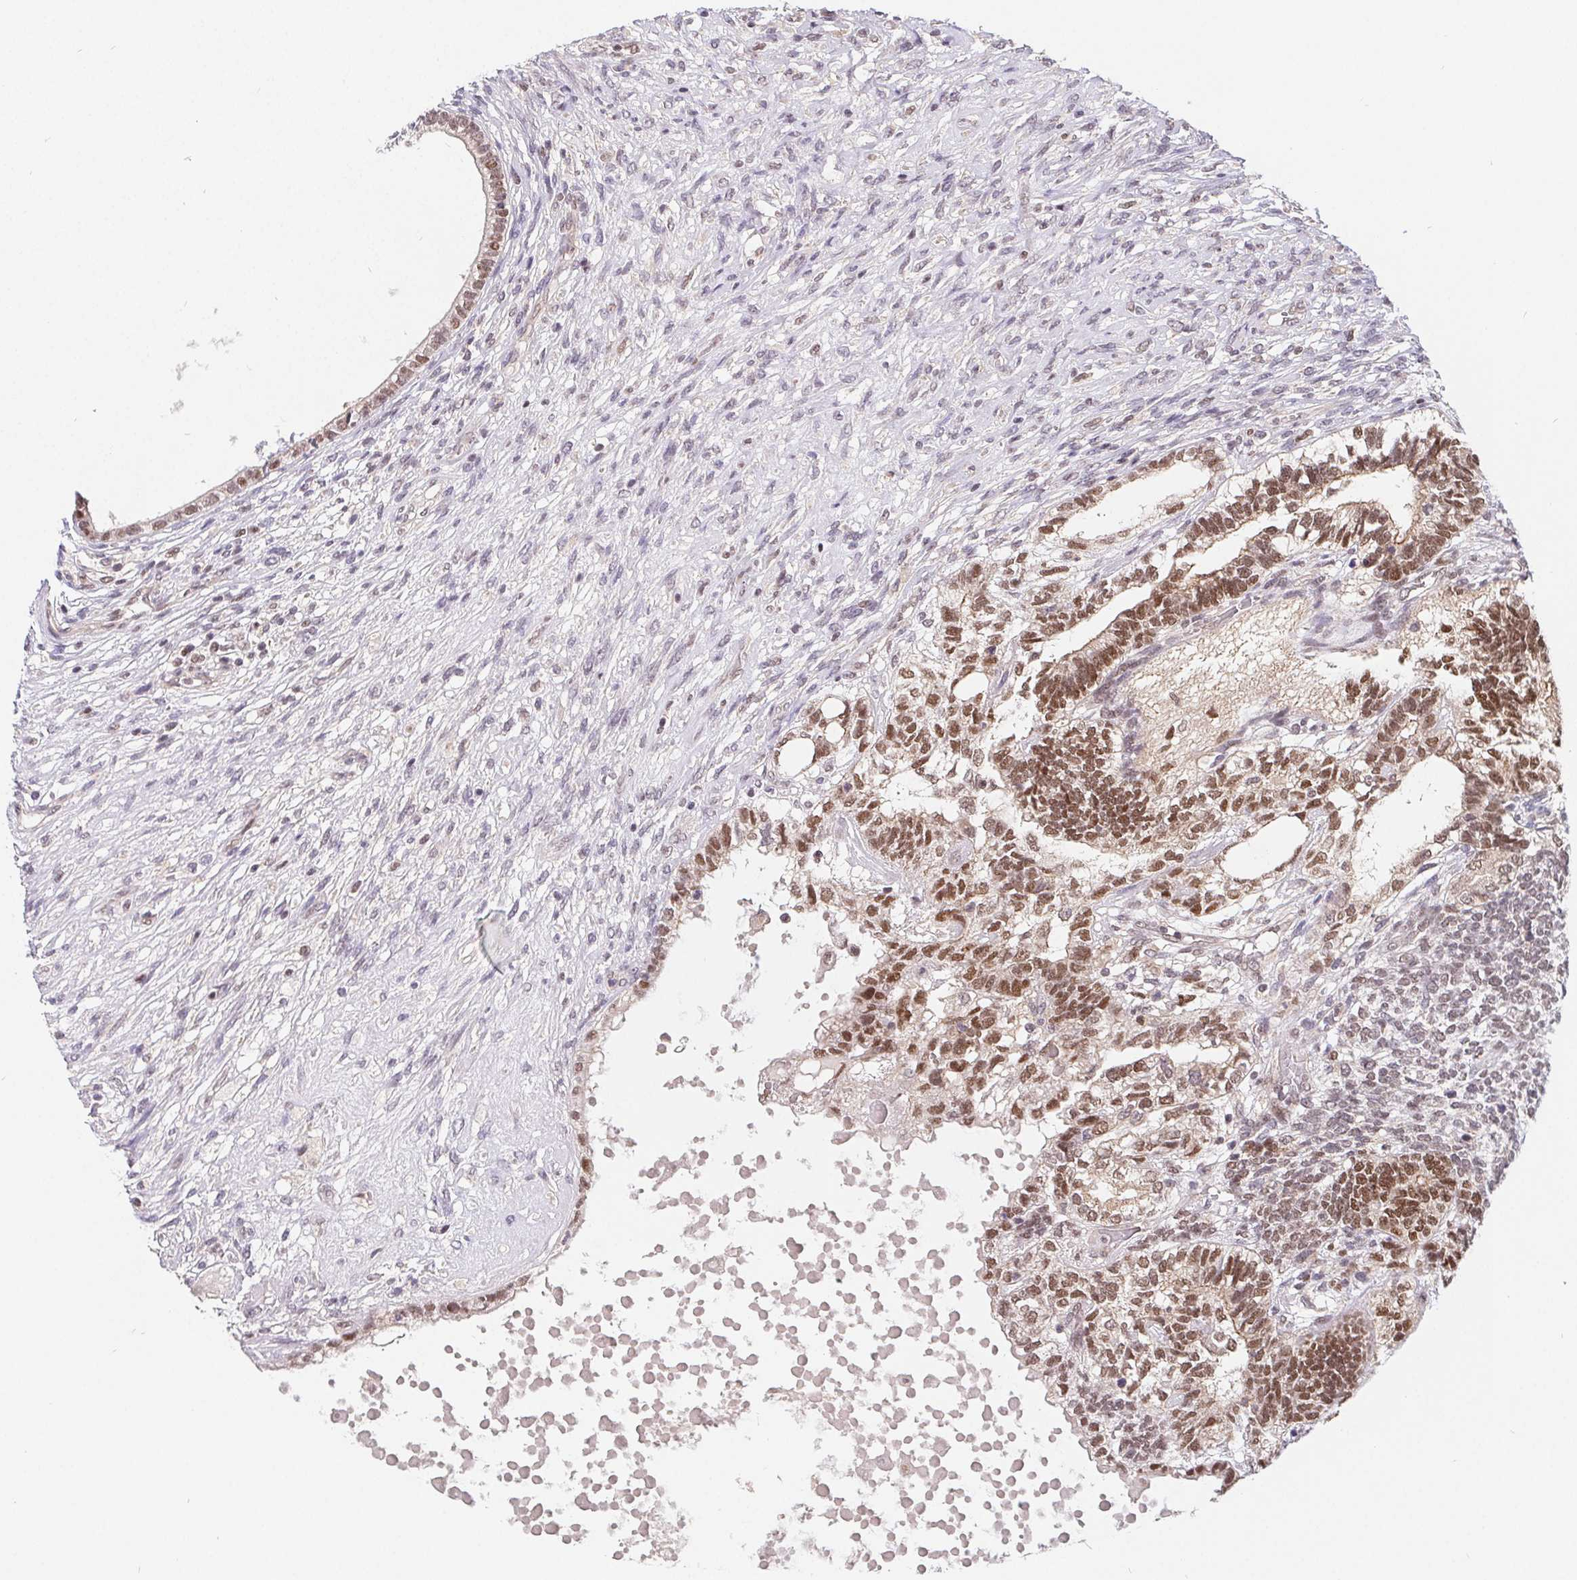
{"staining": {"intensity": "moderate", "quantity": ">75%", "location": "nuclear"}, "tissue": "testis cancer", "cell_type": "Tumor cells", "image_type": "cancer", "snomed": [{"axis": "morphology", "description": "Seminoma, NOS"}, {"axis": "morphology", "description": "Carcinoma, Embryonal, NOS"}, {"axis": "topography", "description": "Testis"}], "caption": "A micrograph showing moderate nuclear positivity in approximately >75% of tumor cells in testis cancer, as visualized by brown immunohistochemical staining.", "gene": "POU2F1", "patient": {"sex": "male", "age": 41}}